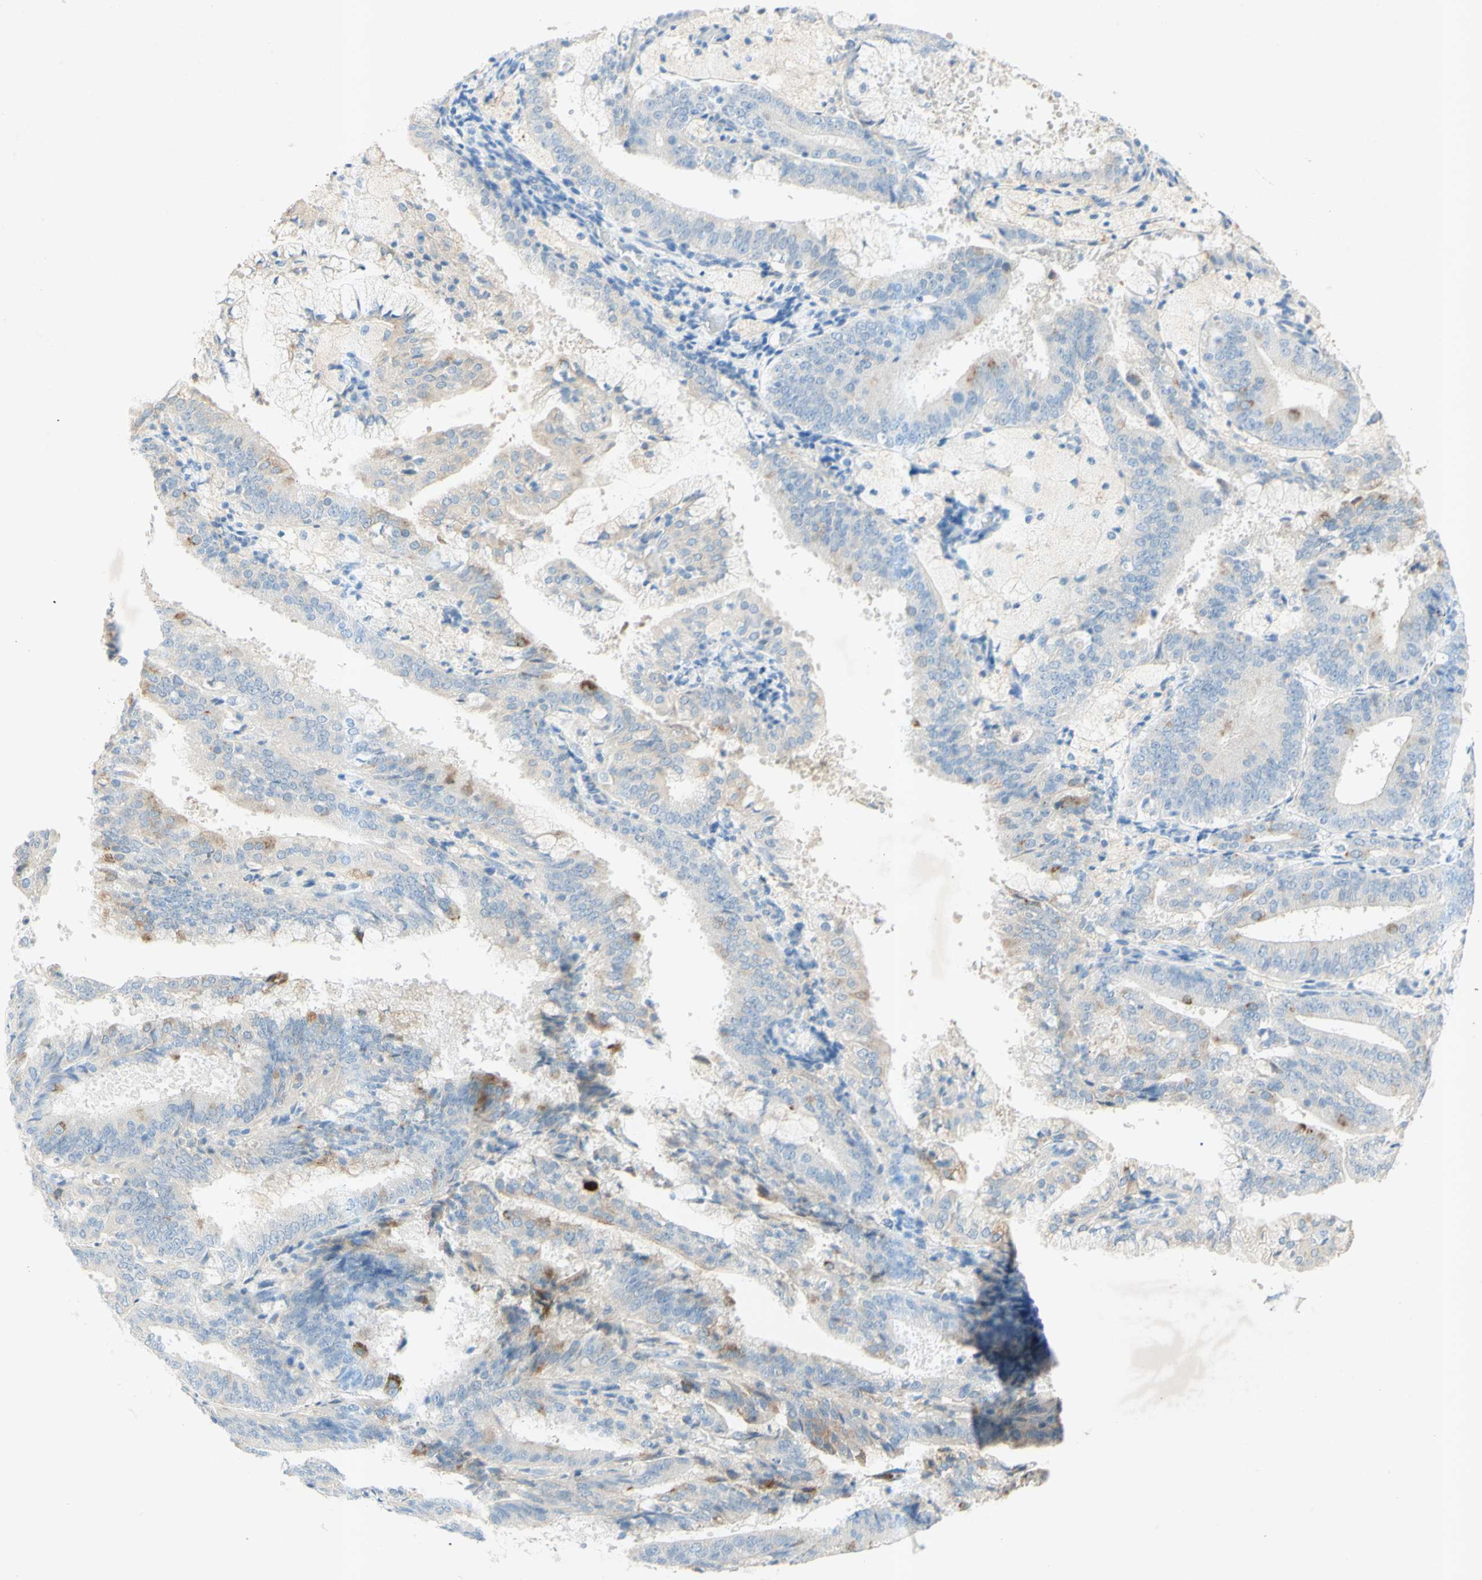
{"staining": {"intensity": "weak", "quantity": "25%-75%", "location": "cytoplasmic/membranous"}, "tissue": "endometrial cancer", "cell_type": "Tumor cells", "image_type": "cancer", "snomed": [{"axis": "morphology", "description": "Adenocarcinoma, NOS"}, {"axis": "topography", "description": "Endometrium"}], "caption": "Protein staining of endometrial cancer (adenocarcinoma) tissue reveals weak cytoplasmic/membranous staining in about 25%-75% of tumor cells. (DAB (3,3'-diaminobenzidine) IHC with brightfield microscopy, high magnification).", "gene": "GDF15", "patient": {"sex": "female", "age": 63}}